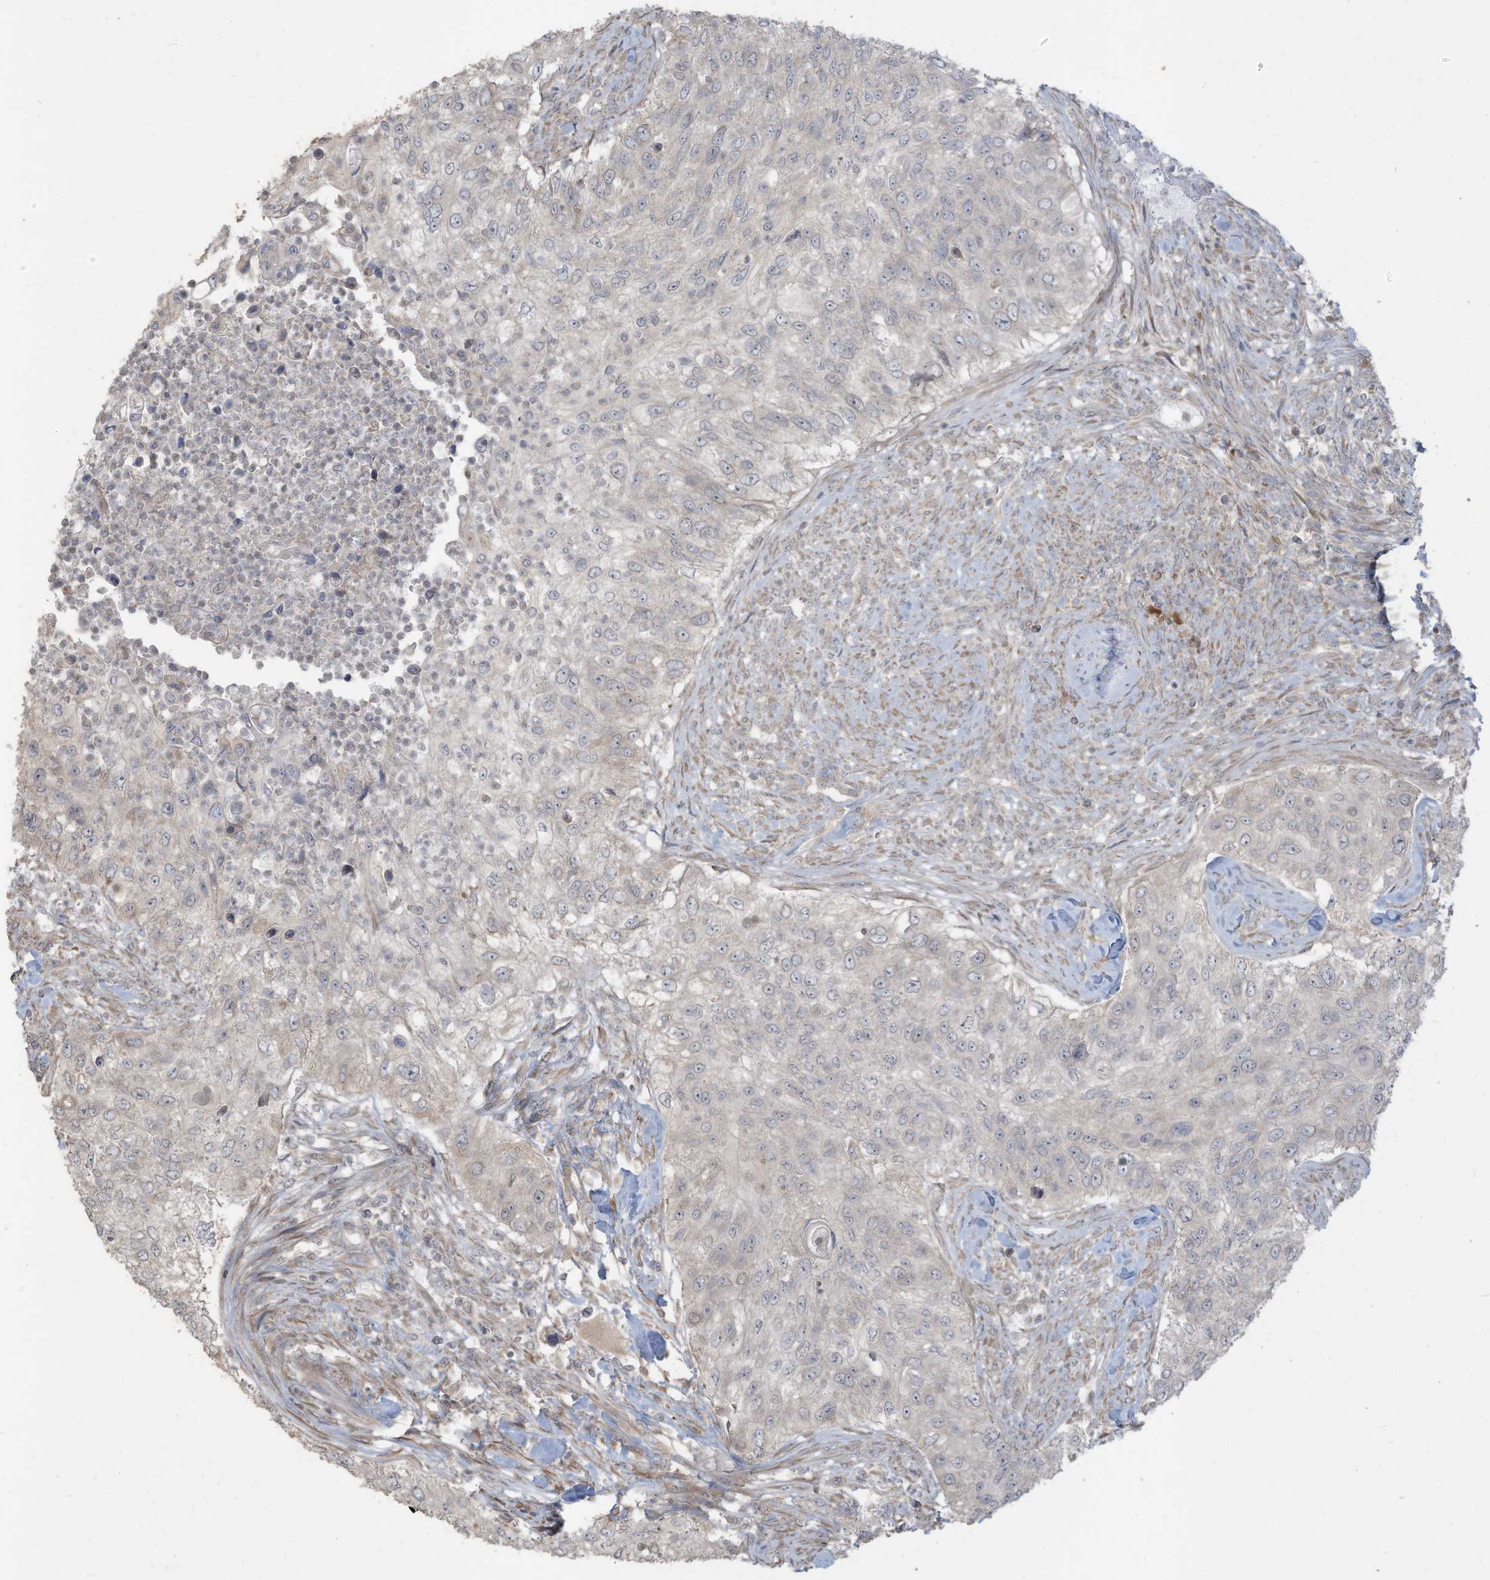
{"staining": {"intensity": "negative", "quantity": "none", "location": "none"}, "tissue": "urothelial cancer", "cell_type": "Tumor cells", "image_type": "cancer", "snomed": [{"axis": "morphology", "description": "Urothelial carcinoma, High grade"}, {"axis": "topography", "description": "Urinary bladder"}], "caption": "Urothelial cancer was stained to show a protein in brown. There is no significant positivity in tumor cells.", "gene": "MAGIX", "patient": {"sex": "female", "age": 60}}